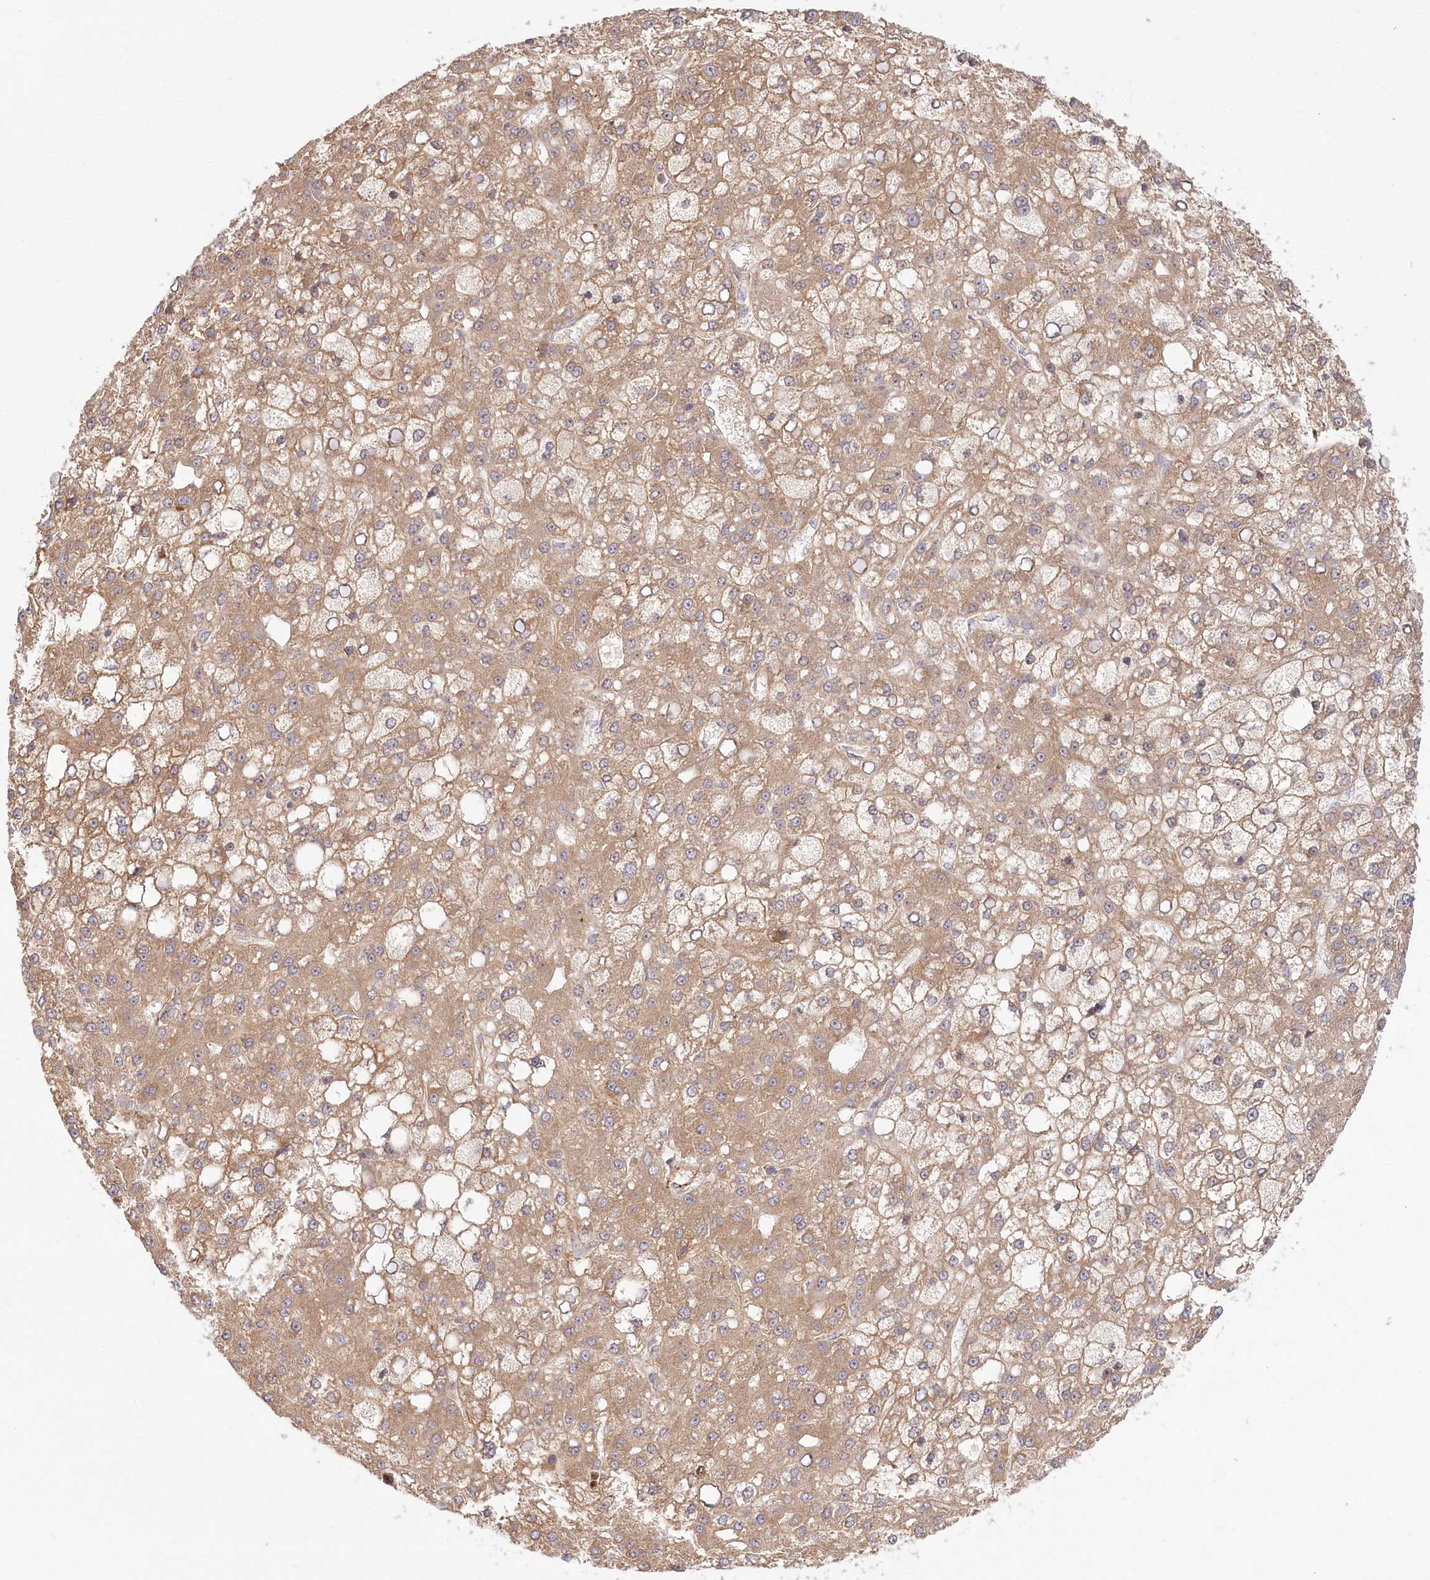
{"staining": {"intensity": "weak", "quantity": ">75%", "location": "cytoplasmic/membranous"}, "tissue": "liver cancer", "cell_type": "Tumor cells", "image_type": "cancer", "snomed": [{"axis": "morphology", "description": "Carcinoma, Hepatocellular, NOS"}, {"axis": "topography", "description": "Liver"}], "caption": "IHC of liver cancer (hepatocellular carcinoma) exhibits low levels of weak cytoplasmic/membranous expression in about >75% of tumor cells.", "gene": "COMMD3", "patient": {"sex": "male", "age": 67}}